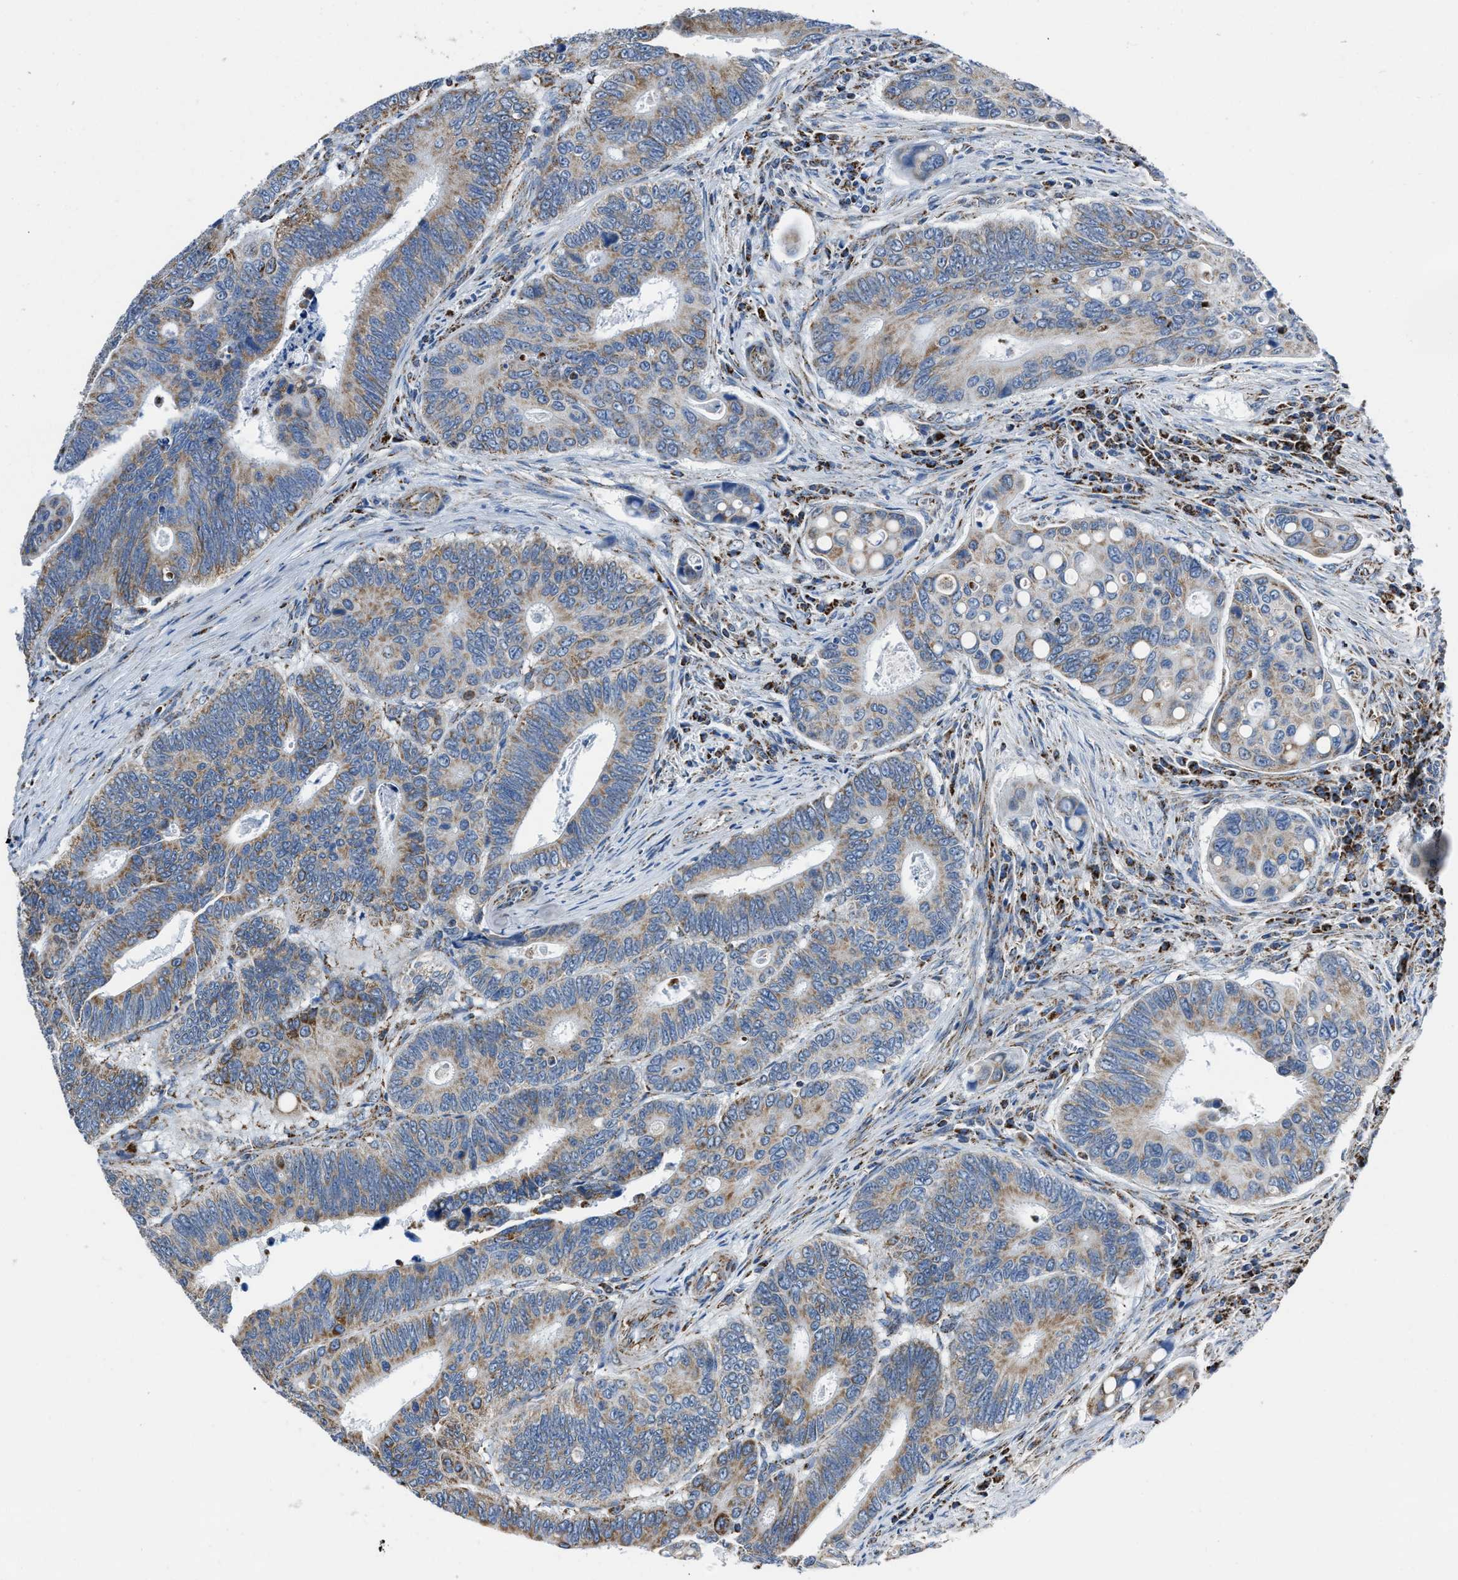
{"staining": {"intensity": "moderate", "quantity": ">75%", "location": "cytoplasmic/membranous"}, "tissue": "colorectal cancer", "cell_type": "Tumor cells", "image_type": "cancer", "snomed": [{"axis": "morphology", "description": "Inflammation, NOS"}, {"axis": "morphology", "description": "Adenocarcinoma, NOS"}, {"axis": "topography", "description": "Colon"}], "caption": "Immunohistochemical staining of human colorectal adenocarcinoma displays medium levels of moderate cytoplasmic/membranous protein staining in approximately >75% of tumor cells.", "gene": "NSD3", "patient": {"sex": "male", "age": 72}}